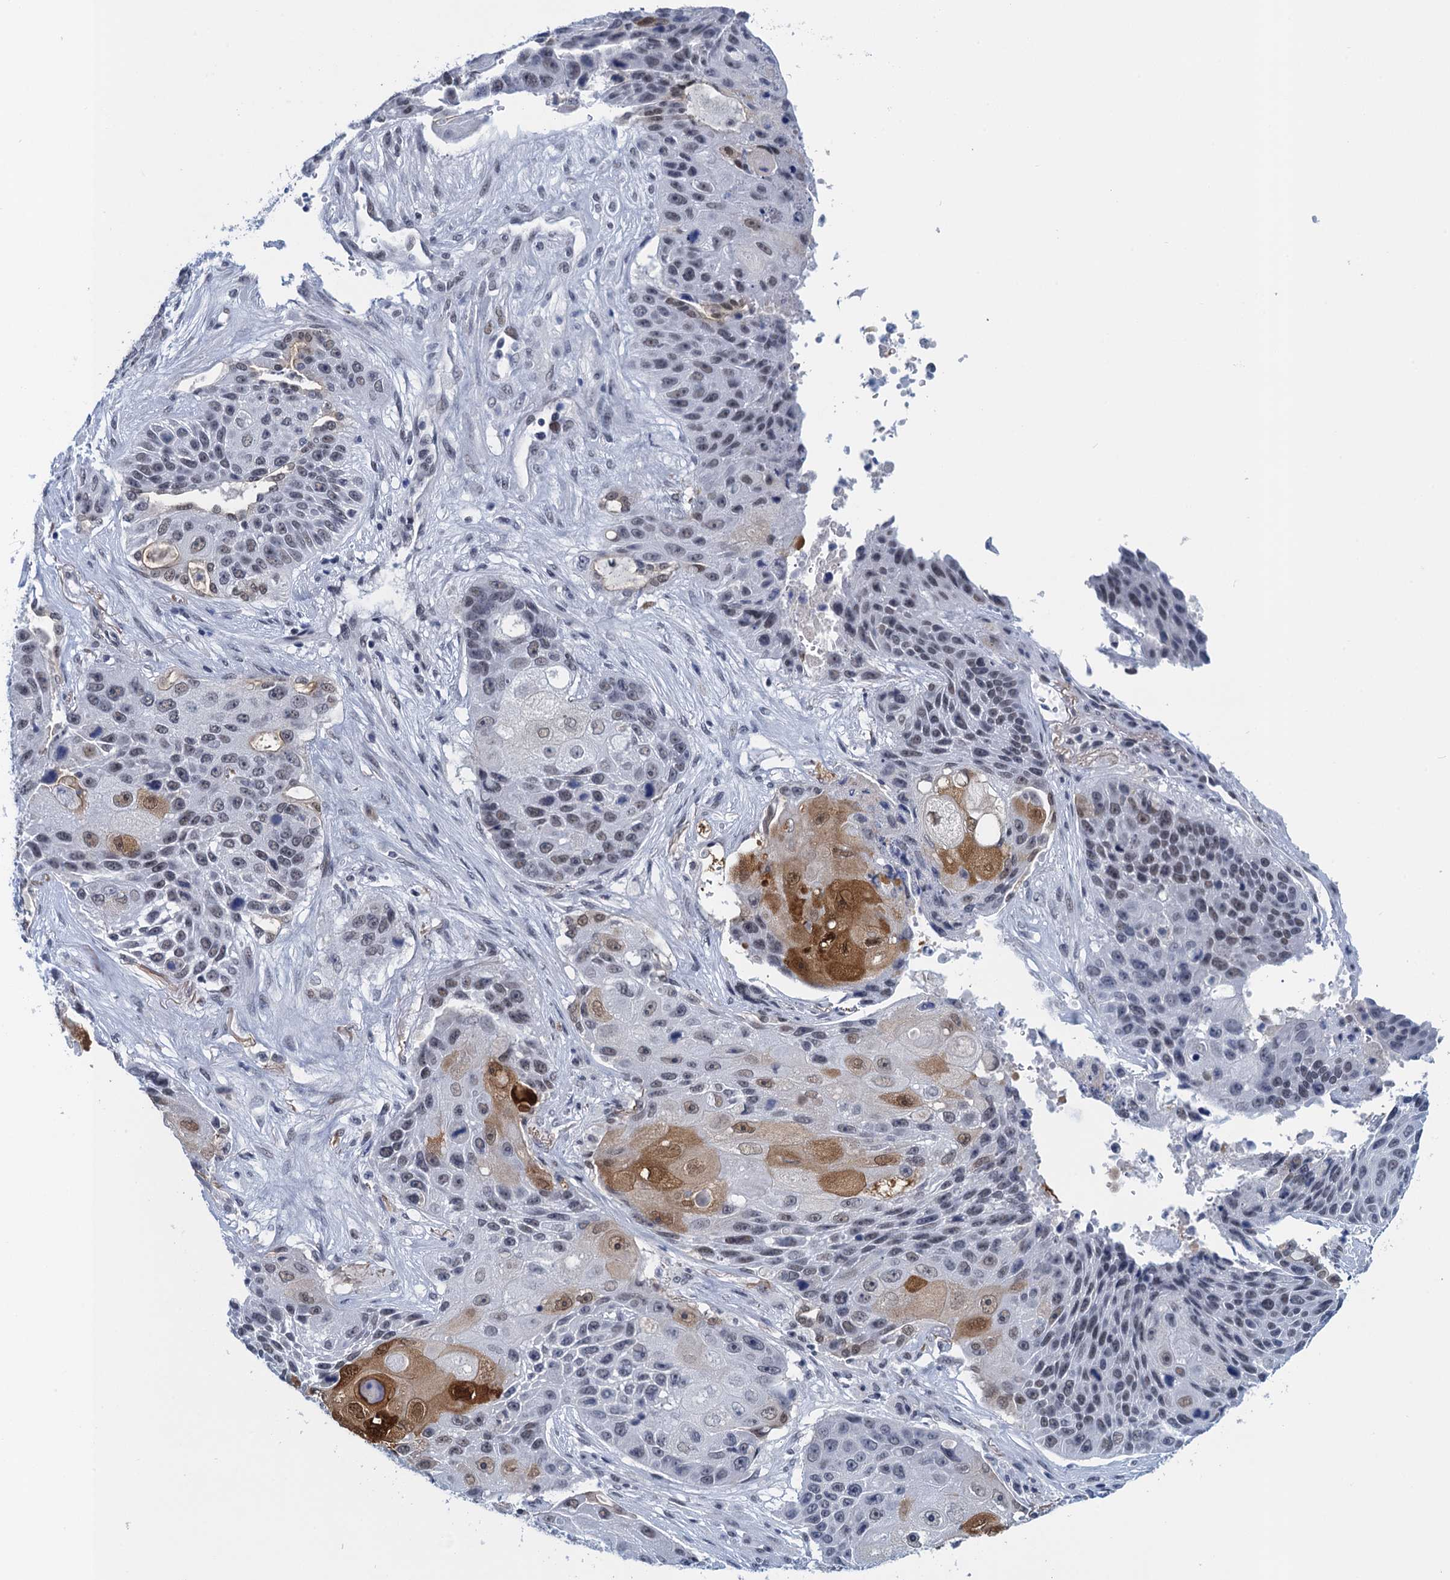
{"staining": {"intensity": "moderate", "quantity": "<25%", "location": "cytoplasmic/membranous,nuclear"}, "tissue": "lung cancer", "cell_type": "Tumor cells", "image_type": "cancer", "snomed": [{"axis": "morphology", "description": "Squamous cell carcinoma, NOS"}, {"axis": "topography", "description": "Lung"}], "caption": "Immunohistochemical staining of human lung cancer demonstrates moderate cytoplasmic/membranous and nuclear protein expression in approximately <25% of tumor cells.", "gene": "EPS8L1", "patient": {"sex": "male", "age": 61}}